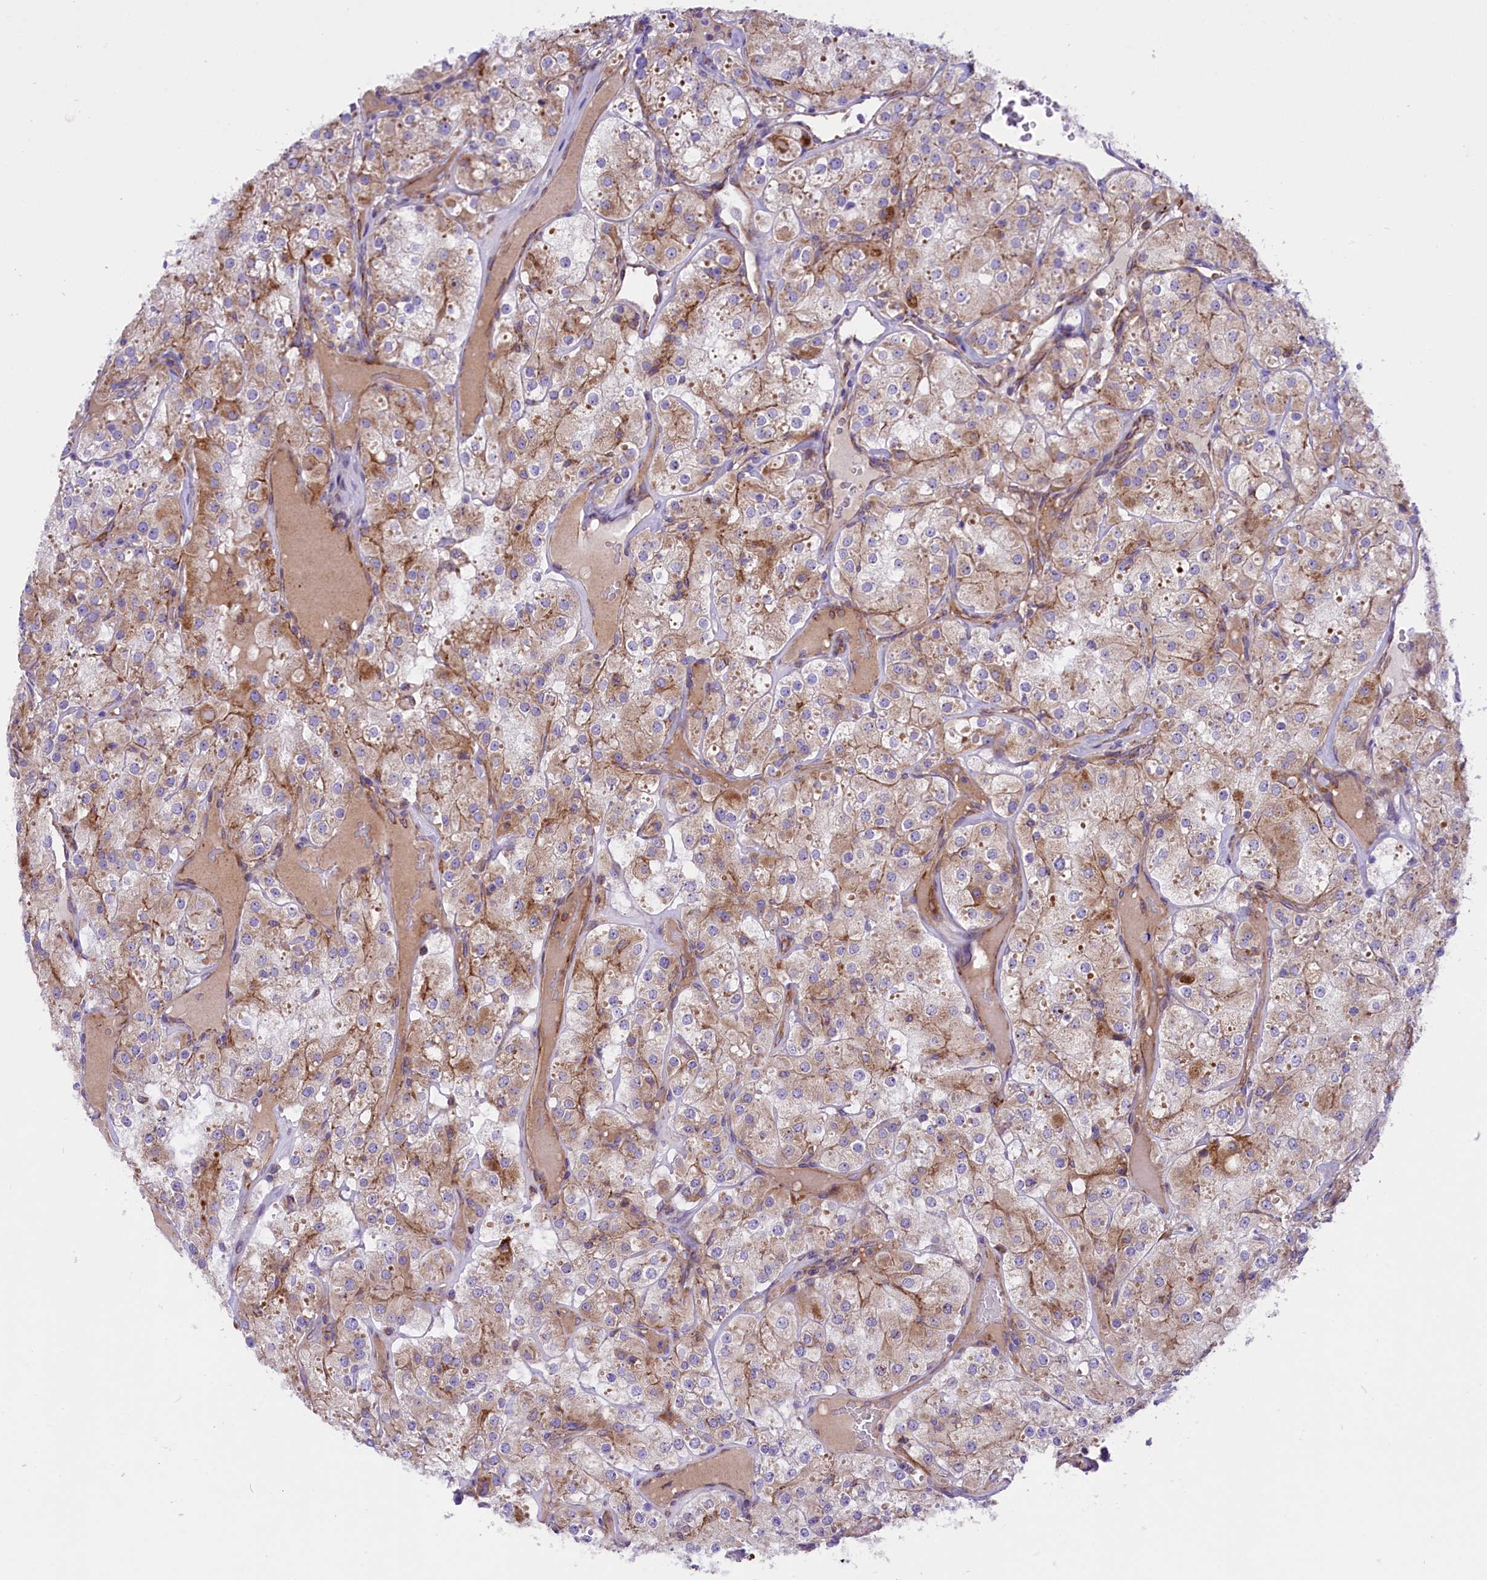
{"staining": {"intensity": "weak", "quantity": "<25%", "location": "cytoplasmic/membranous"}, "tissue": "renal cancer", "cell_type": "Tumor cells", "image_type": "cancer", "snomed": [{"axis": "morphology", "description": "Adenocarcinoma, NOS"}, {"axis": "topography", "description": "Kidney"}], "caption": "High magnification brightfield microscopy of renal cancer stained with DAB (3,3'-diaminobenzidine) (brown) and counterstained with hematoxylin (blue): tumor cells show no significant expression.", "gene": "PTPRU", "patient": {"sex": "male", "age": 77}}